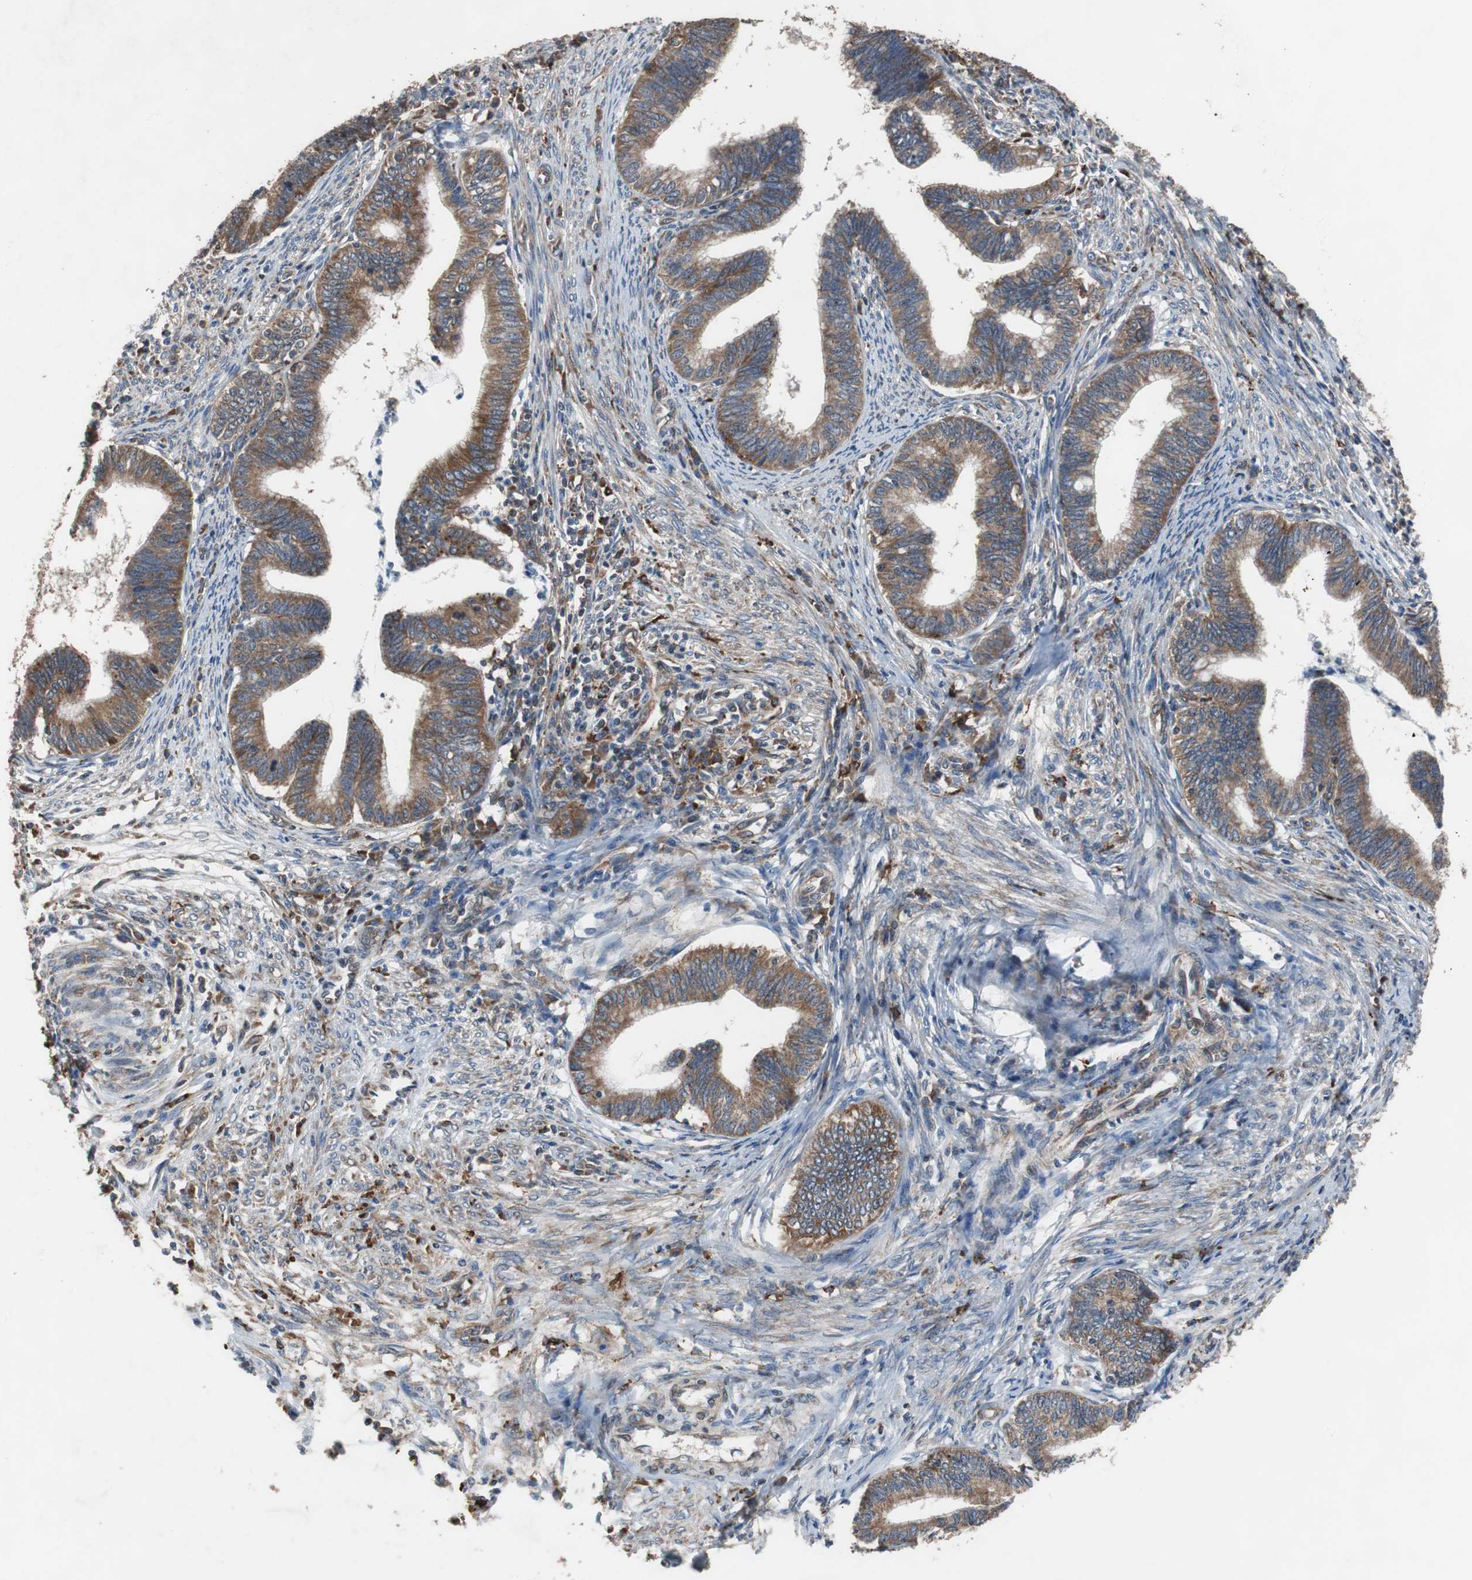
{"staining": {"intensity": "moderate", "quantity": ">75%", "location": "cytoplasmic/membranous"}, "tissue": "cervical cancer", "cell_type": "Tumor cells", "image_type": "cancer", "snomed": [{"axis": "morphology", "description": "Adenocarcinoma, NOS"}, {"axis": "topography", "description": "Cervix"}], "caption": "Cervical cancer stained for a protein (brown) displays moderate cytoplasmic/membranous positive staining in about >75% of tumor cells.", "gene": "USP10", "patient": {"sex": "female", "age": 36}}